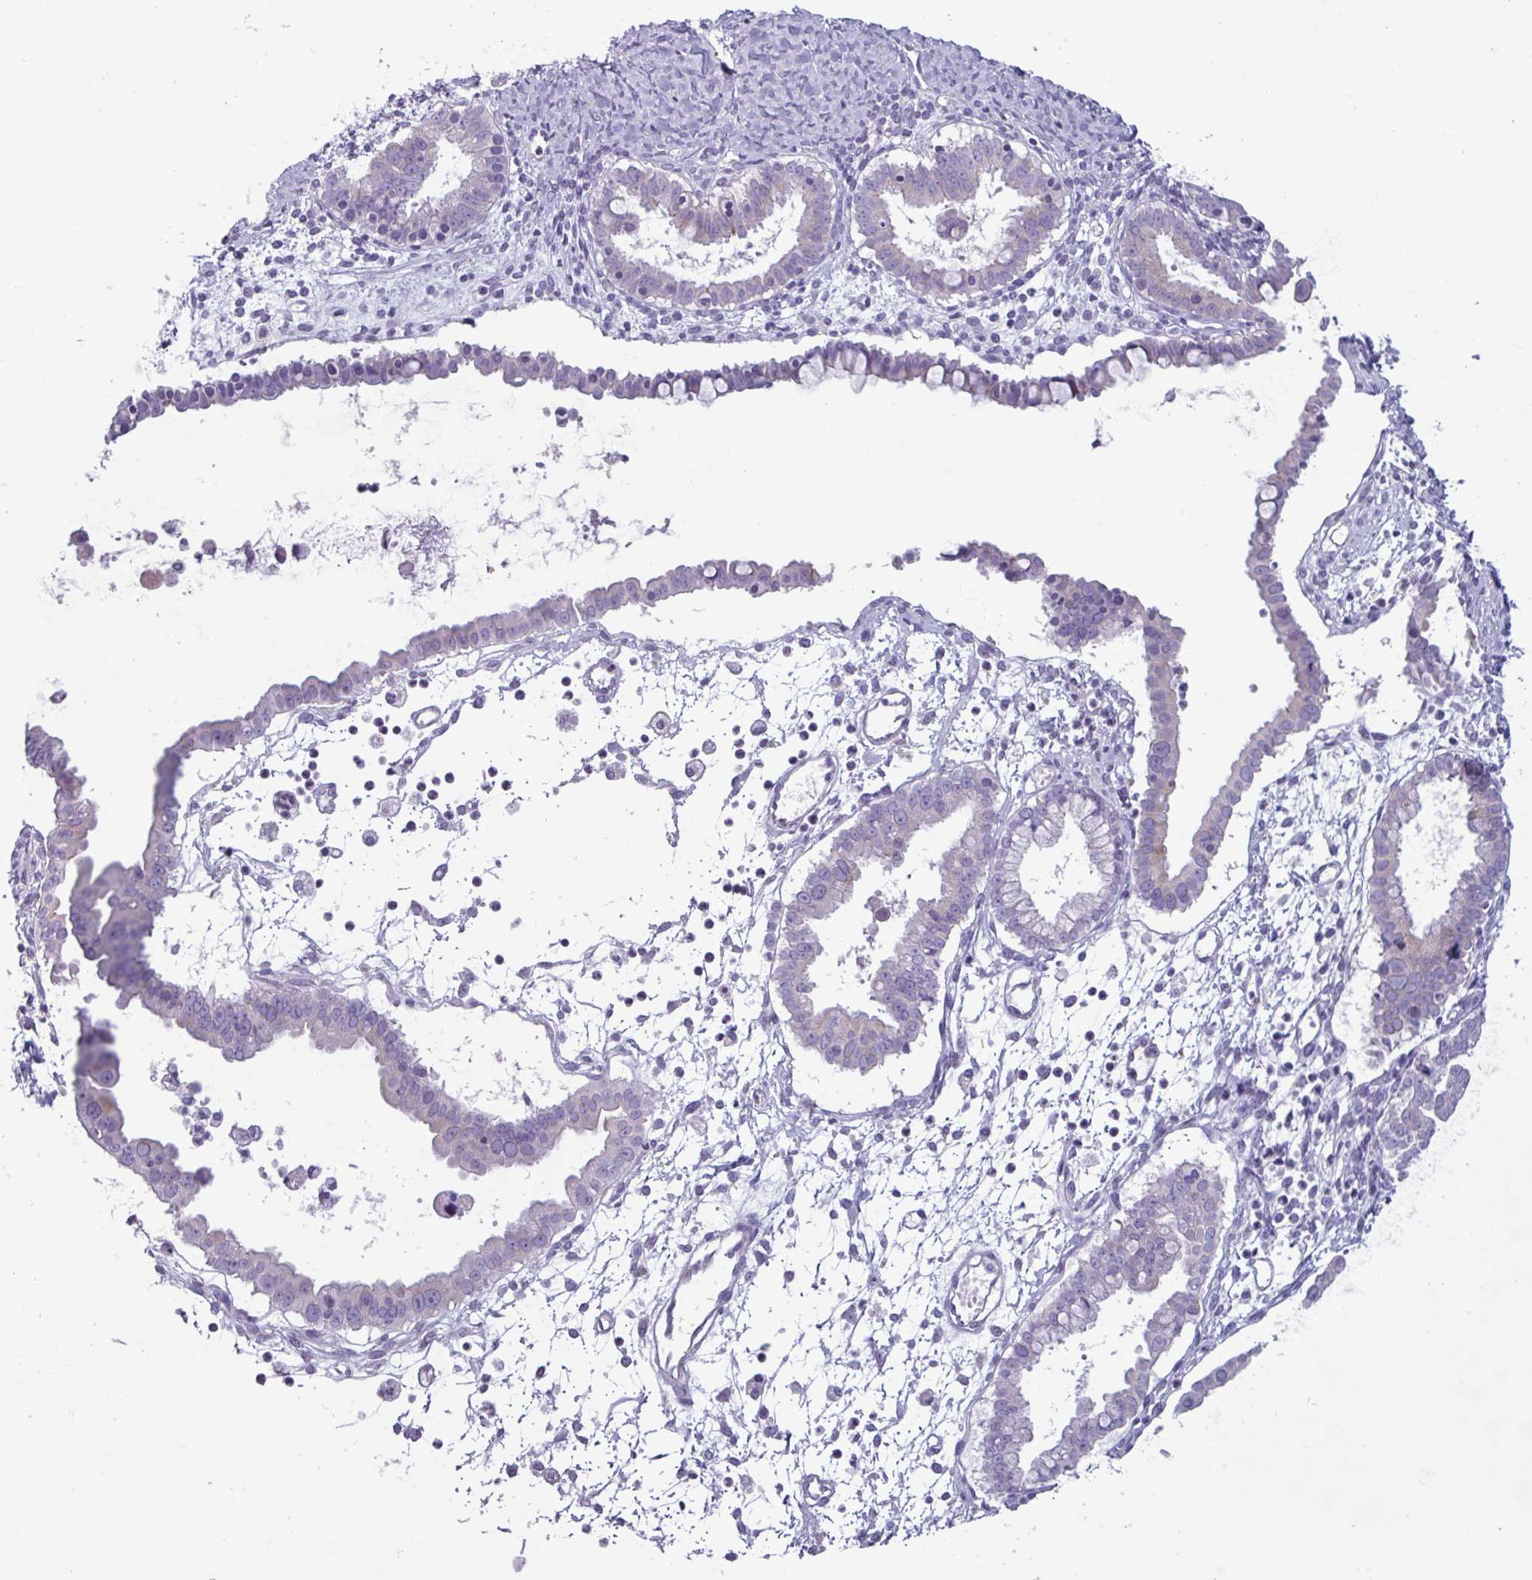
{"staining": {"intensity": "negative", "quantity": "none", "location": "none"}, "tissue": "ovarian cancer", "cell_type": "Tumor cells", "image_type": "cancer", "snomed": [{"axis": "morphology", "description": "Cystadenocarcinoma, mucinous, NOS"}, {"axis": "topography", "description": "Ovary"}], "caption": "Histopathology image shows no significant protein expression in tumor cells of mucinous cystadenocarcinoma (ovarian). Brightfield microscopy of immunohistochemistry (IHC) stained with DAB (3,3'-diaminobenzidine) (brown) and hematoxylin (blue), captured at high magnification.", "gene": "ADGRE1", "patient": {"sex": "female", "age": 61}}